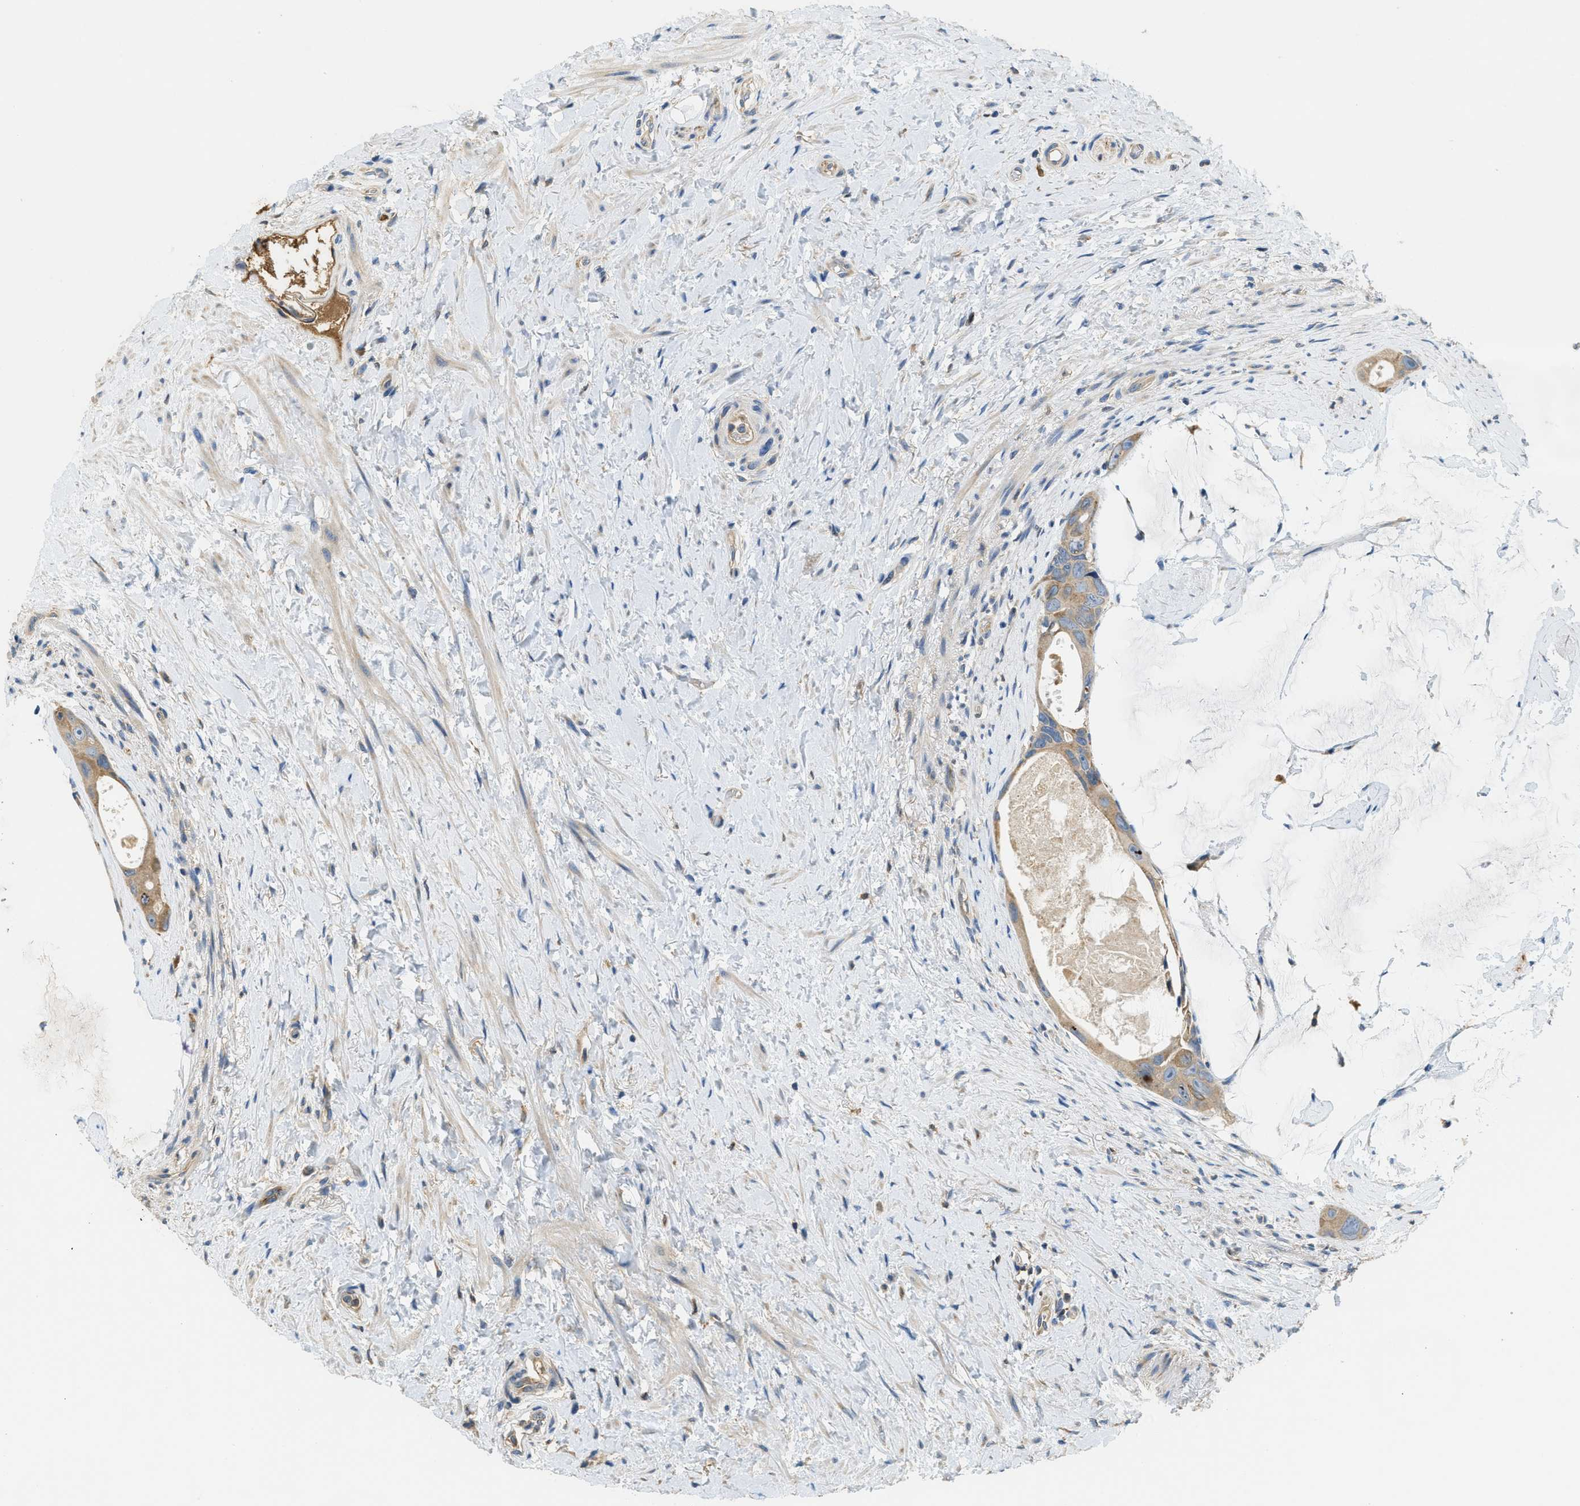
{"staining": {"intensity": "weak", "quantity": "<25%", "location": "cytoplasmic/membranous"}, "tissue": "colorectal cancer", "cell_type": "Tumor cells", "image_type": "cancer", "snomed": [{"axis": "morphology", "description": "Adenocarcinoma, NOS"}, {"axis": "topography", "description": "Rectum"}], "caption": "Human colorectal cancer stained for a protein using IHC shows no staining in tumor cells.", "gene": "RIPK2", "patient": {"sex": "male", "age": 51}}